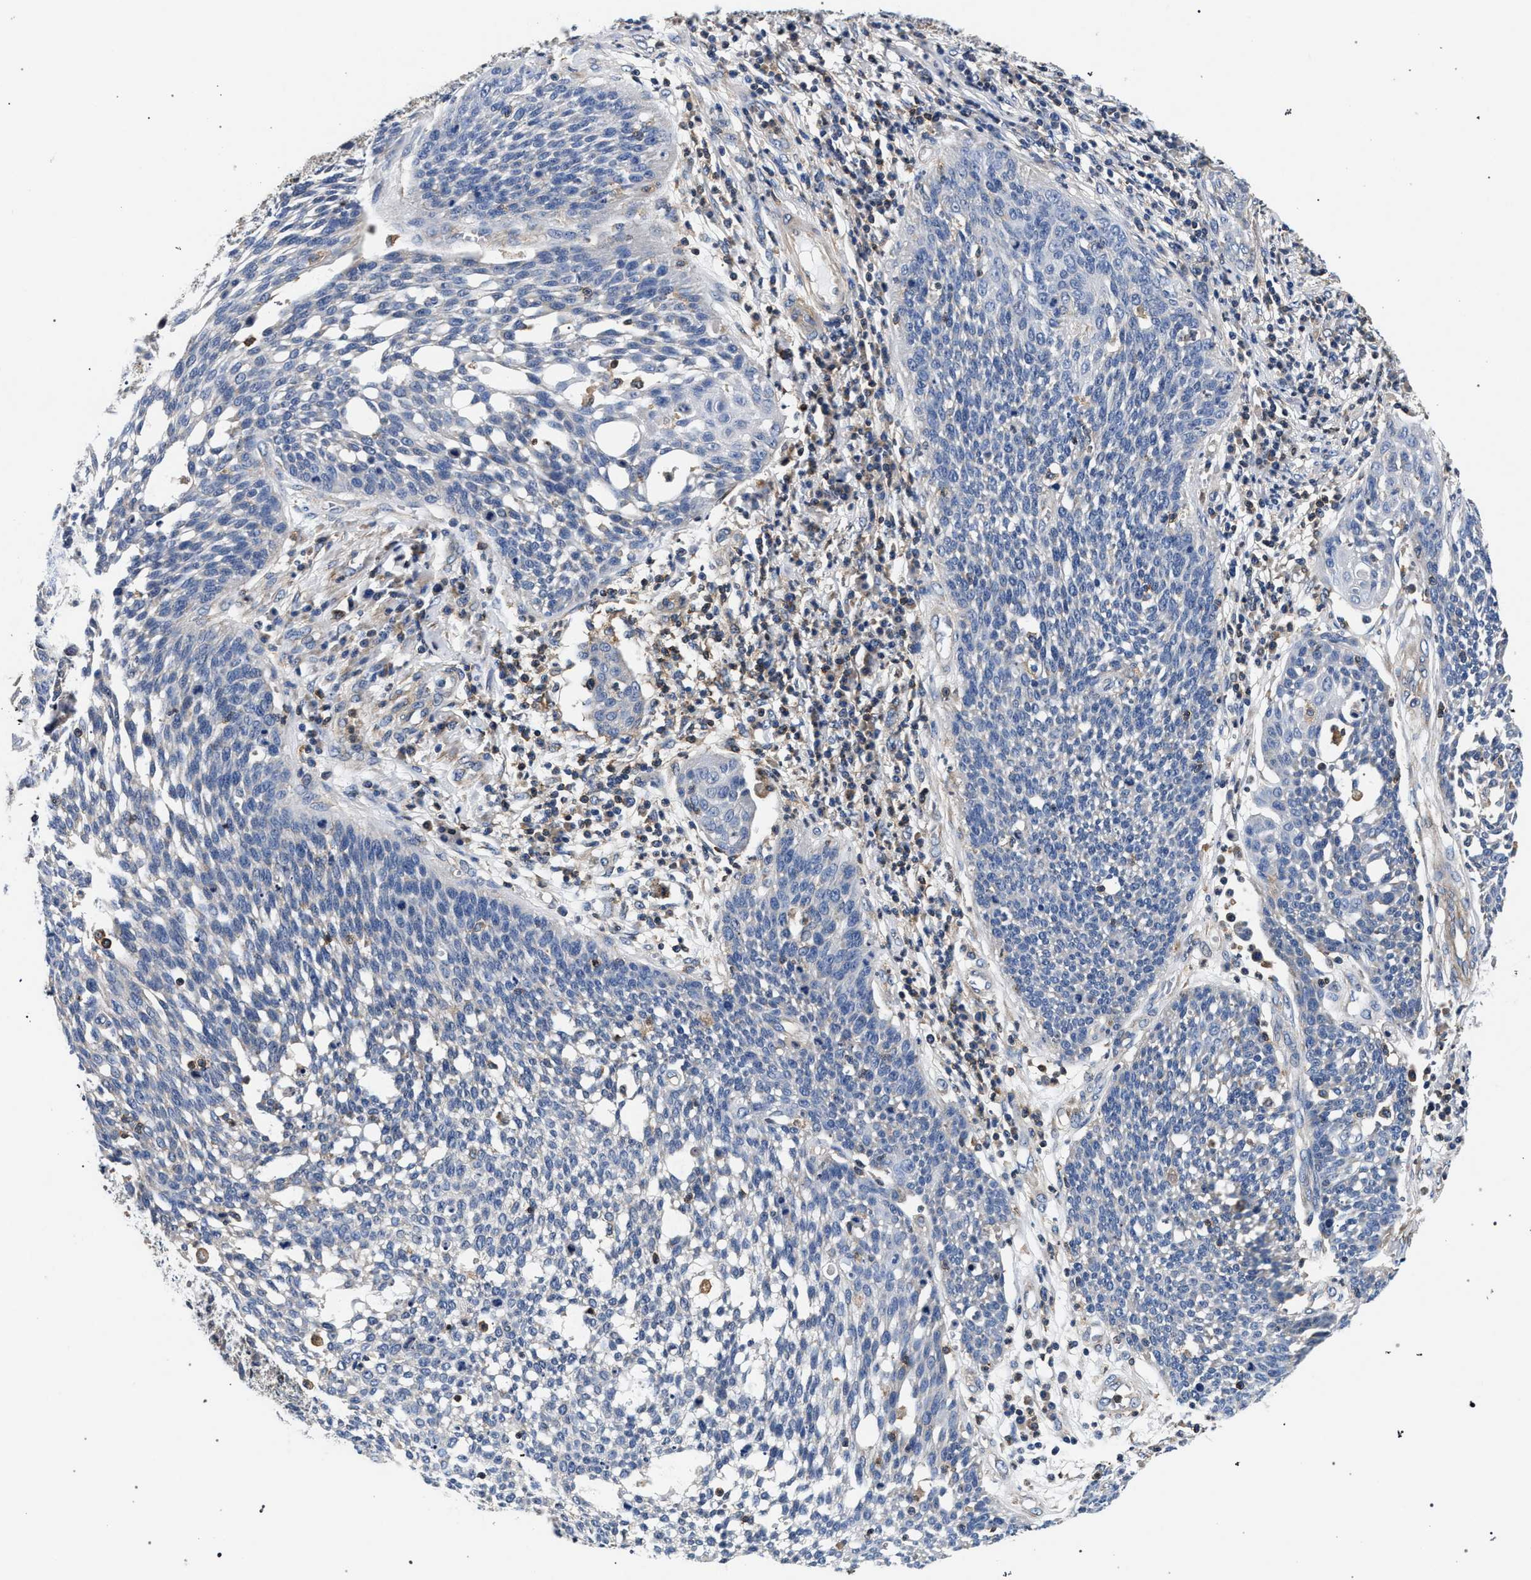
{"staining": {"intensity": "negative", "quantity": "none", "location": "none"}, "tissue": "cervical cancer", "cell_type": "Tumor cells", "image_type": "cancer", "snomed": [{"axis": "morphology", "description": "Squamous cell carcinoma, NOS"}, {"axis": "topography", "description": "Cervix"}], "caption": "High magnification brightfield microscopy of cervical cancer (squamous cell carcinoma) stained with DAB (brown) and counterstained with hematoxylin (blue): tumor cells show no significant staining. (DAB immunohistochemistry (IHC), high magnification).", "gene": "LASP1", "patient": {"sex": "female", "age": 34}}